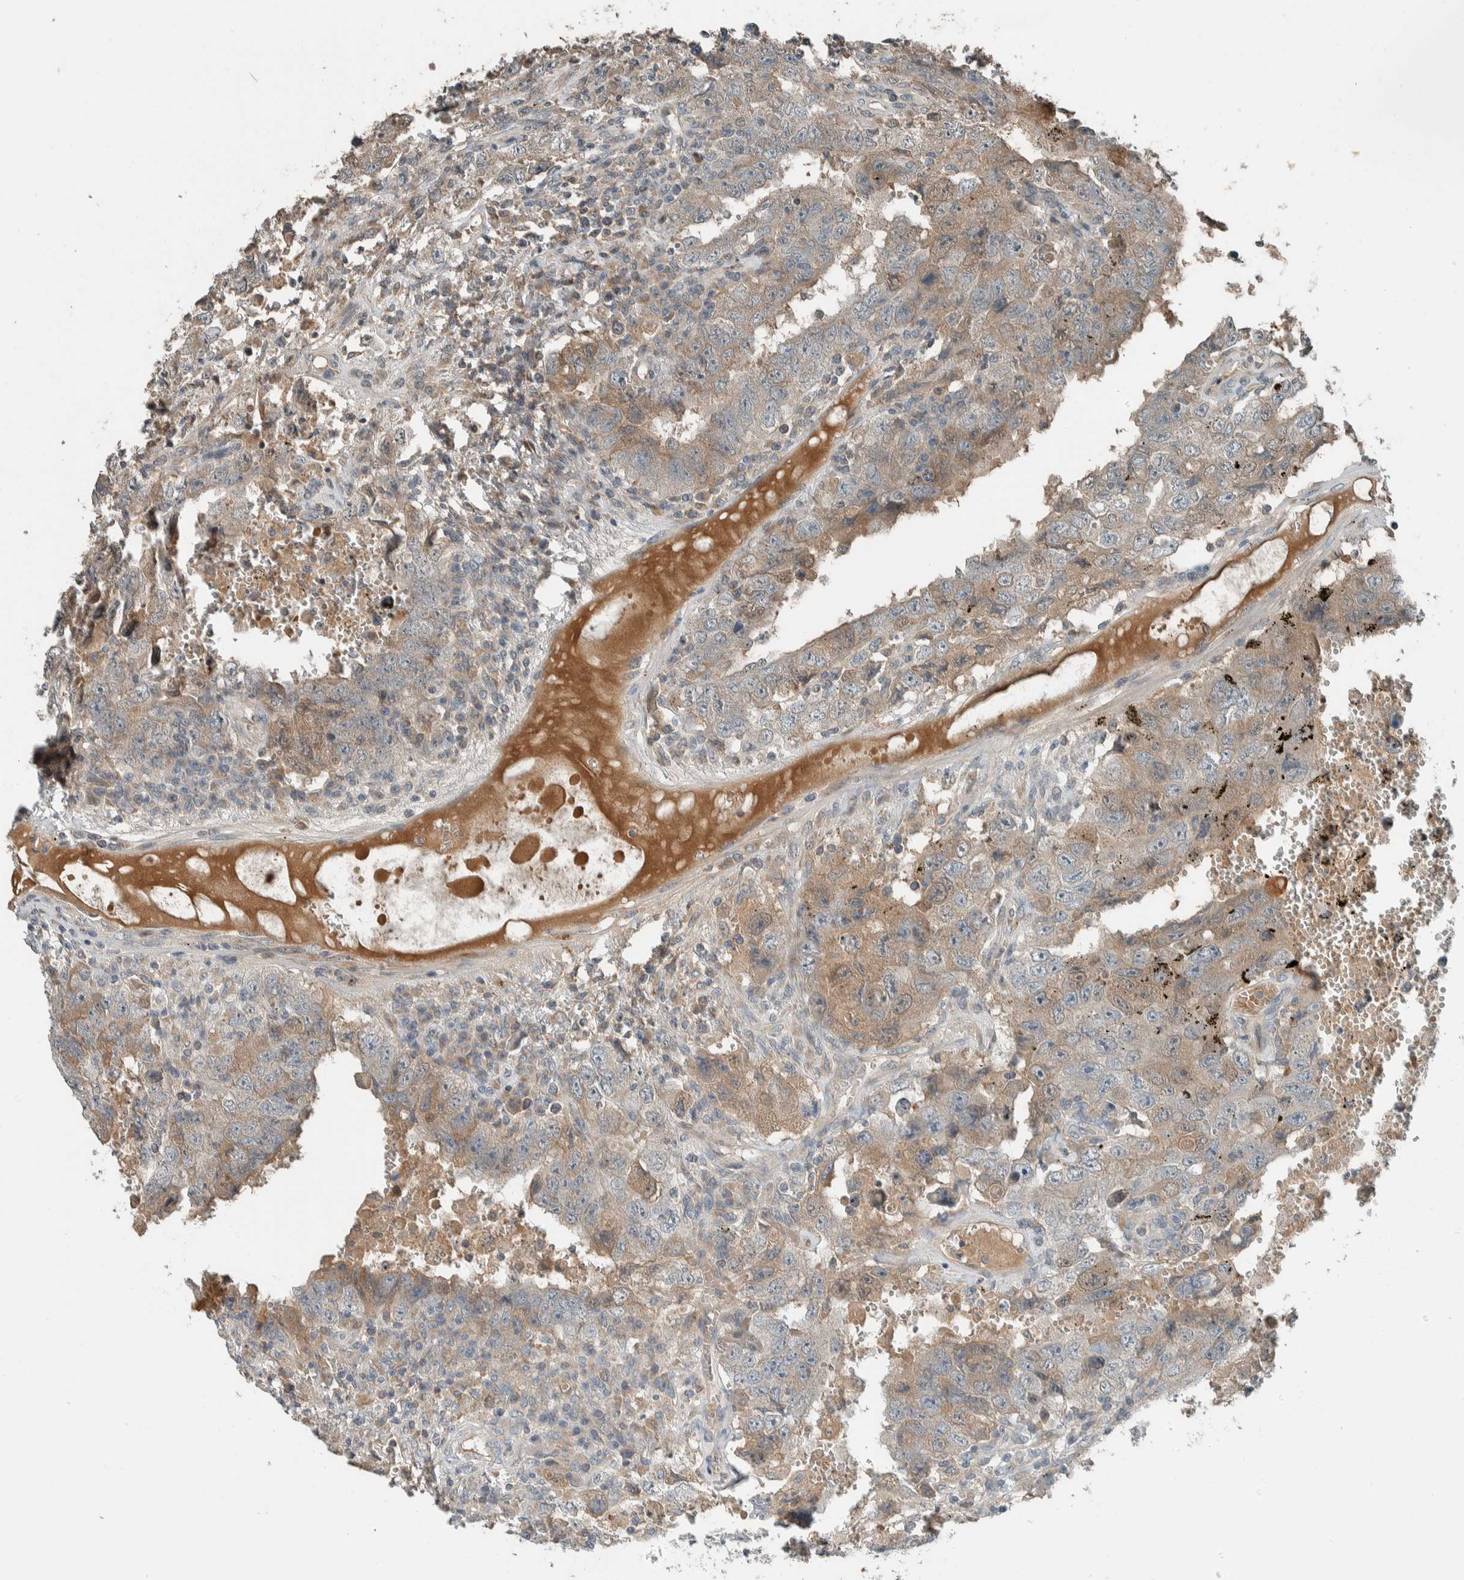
{"staining": {"intensity": "weak", "quantity": ">75%", "location": "cytoplasmic/membranous"}, "tissue": "testis cancer", "cell_type": "Tumor cells", "image_type": "cancer", "snomed": [{"axis": "morphology", "description": "Carcinoma, Embryonal, NOS"}, {"axis": "topography", "description": "Testis"}], "caption": "Testis cancer was stained to show a protein in brown. There is low levels of weak cytoplasmic/membranous expression in approximately >75% of tumor cells.", "gene": "NBR1", "patient": {"sex": "male", "age": 26}}